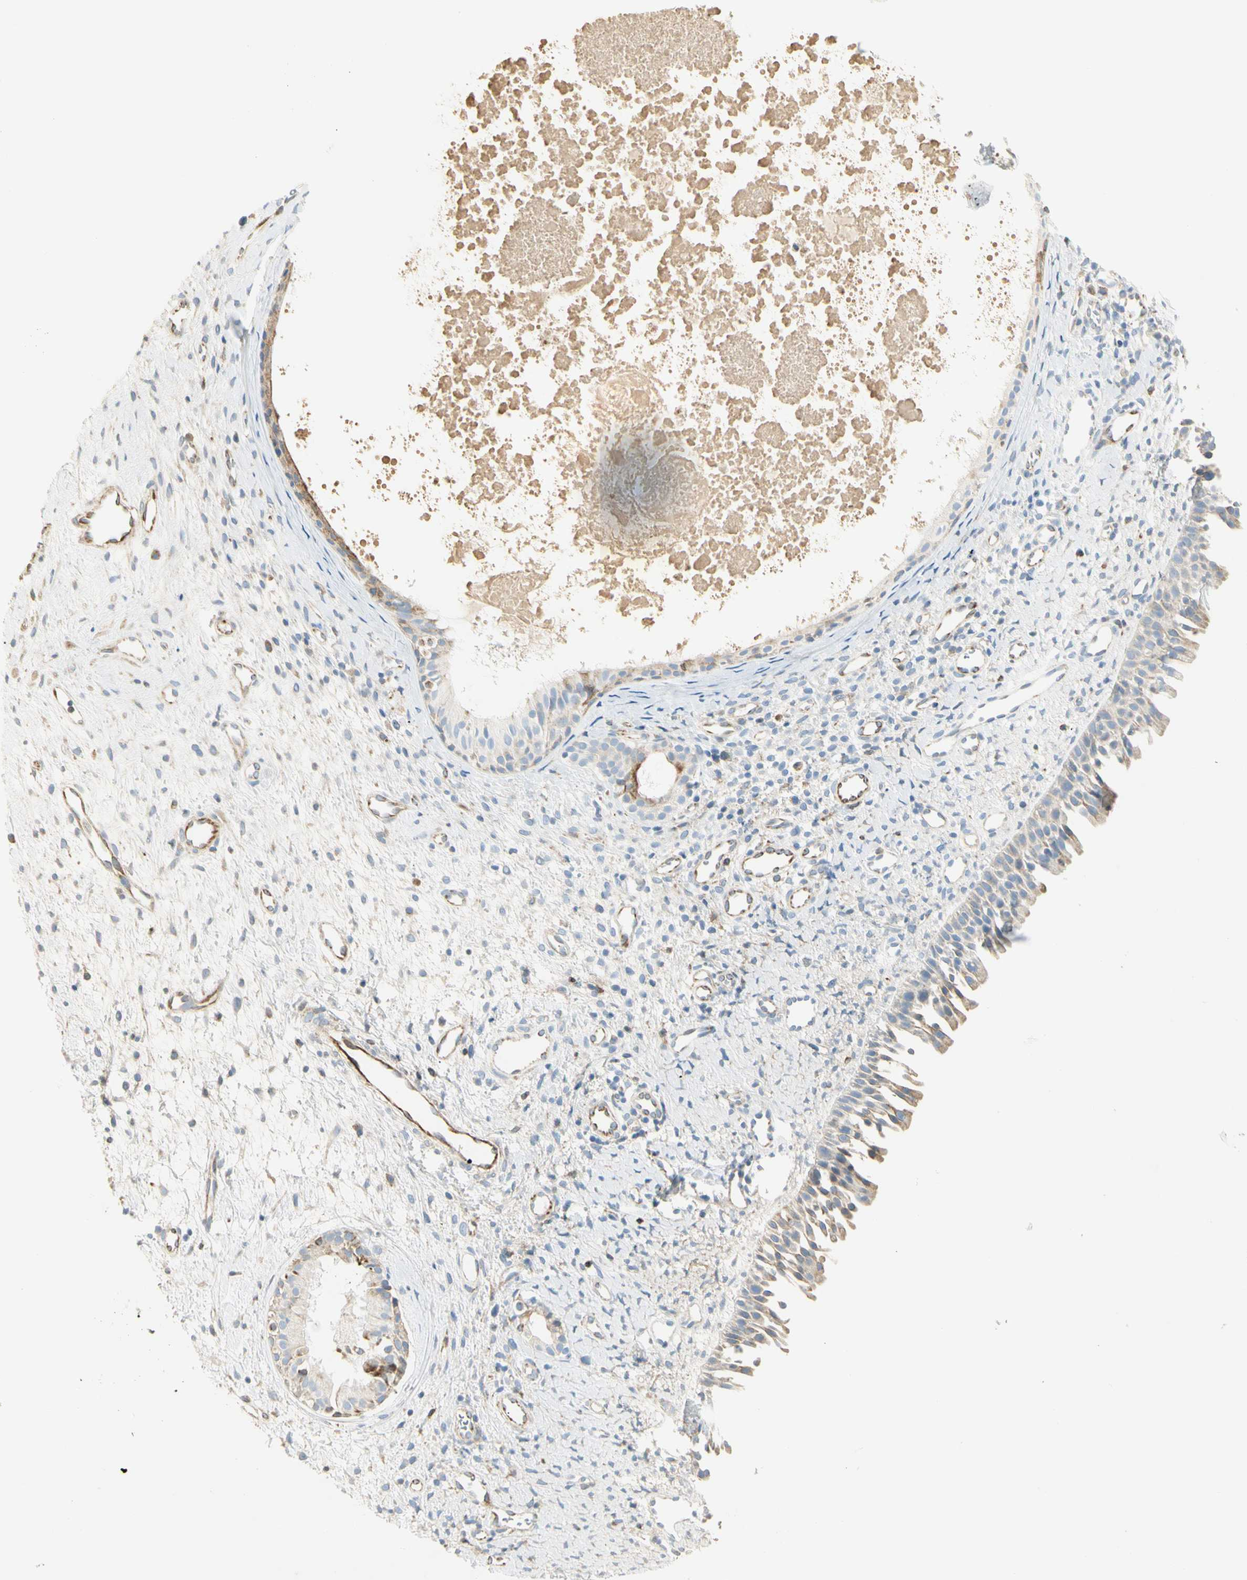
{"staining": {"intensity": "weak", "quantity": "<25%", "location": "cytoplasmic/membranous"}, "tissue": "nasopharynx", "cell_type": "Respiratory epithelial cells", "image_type": "normal", "snomed": [{"axis": "morphology", "description": "Normal tissue, NOS"}, {"axis": "topography", "description": "Nasopharynx"}], "caption": "DAB (3,3'-diaminobenzidine) immunohistochemical staining of normal nasopharynx reveals no significant expression in respiratory epithelial cells.", "gene": "TNFSF11", "patient": {"sex": "male", "age": 22}}